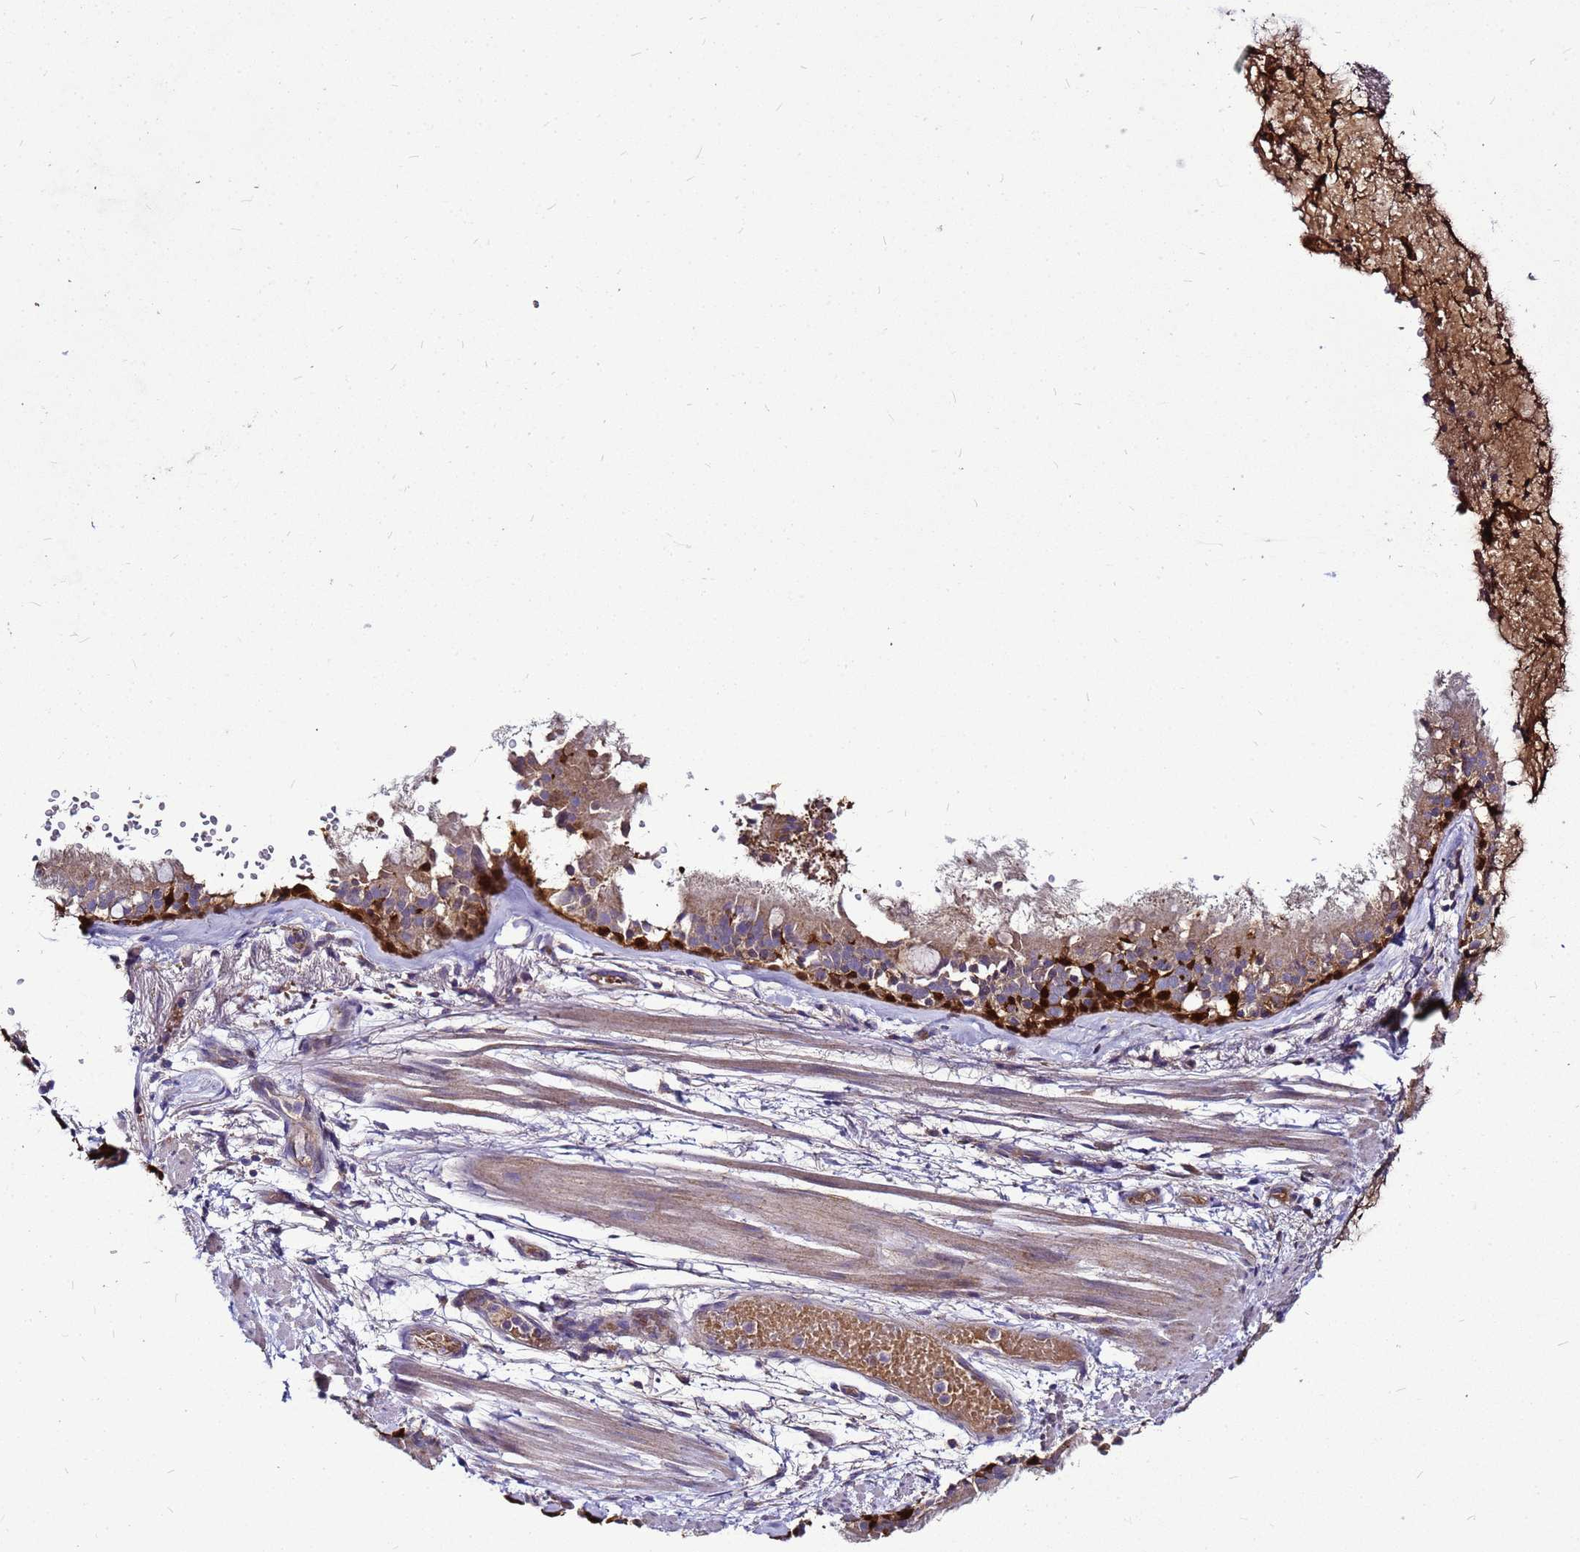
{"staining": {"intensity": "moderate", "quantity": "25%-75%", "location": "cytoplasmic/membranous"}, "tissue": "adipose tissue", "cell_type": "Adipocytes", "image_type": "normal", "snomed": [{"axis": "morphology", "description": "Normal tissue, NOS"}, {"axis": "topography", "description": "Lymph node"}, {"axis": "topography", "description": "Cartilage tissue"}, {"axis": "topography", "description": "Bronchus"}], "caption": "Immunohistochemistry (IHC) of normal adipose tissue shows medium levels of moderate cytoplasmic/membranous positivity in approximately 25%-75% of adipocytes. The staining is performed using DAB (3,3'-diaminobenzidine) brown chromogen to label protein expression. The nuclei are counter-stained blue using hematoxylin.", "gene": "S100A2", "patient": {"sex": "male", "age": 63}}